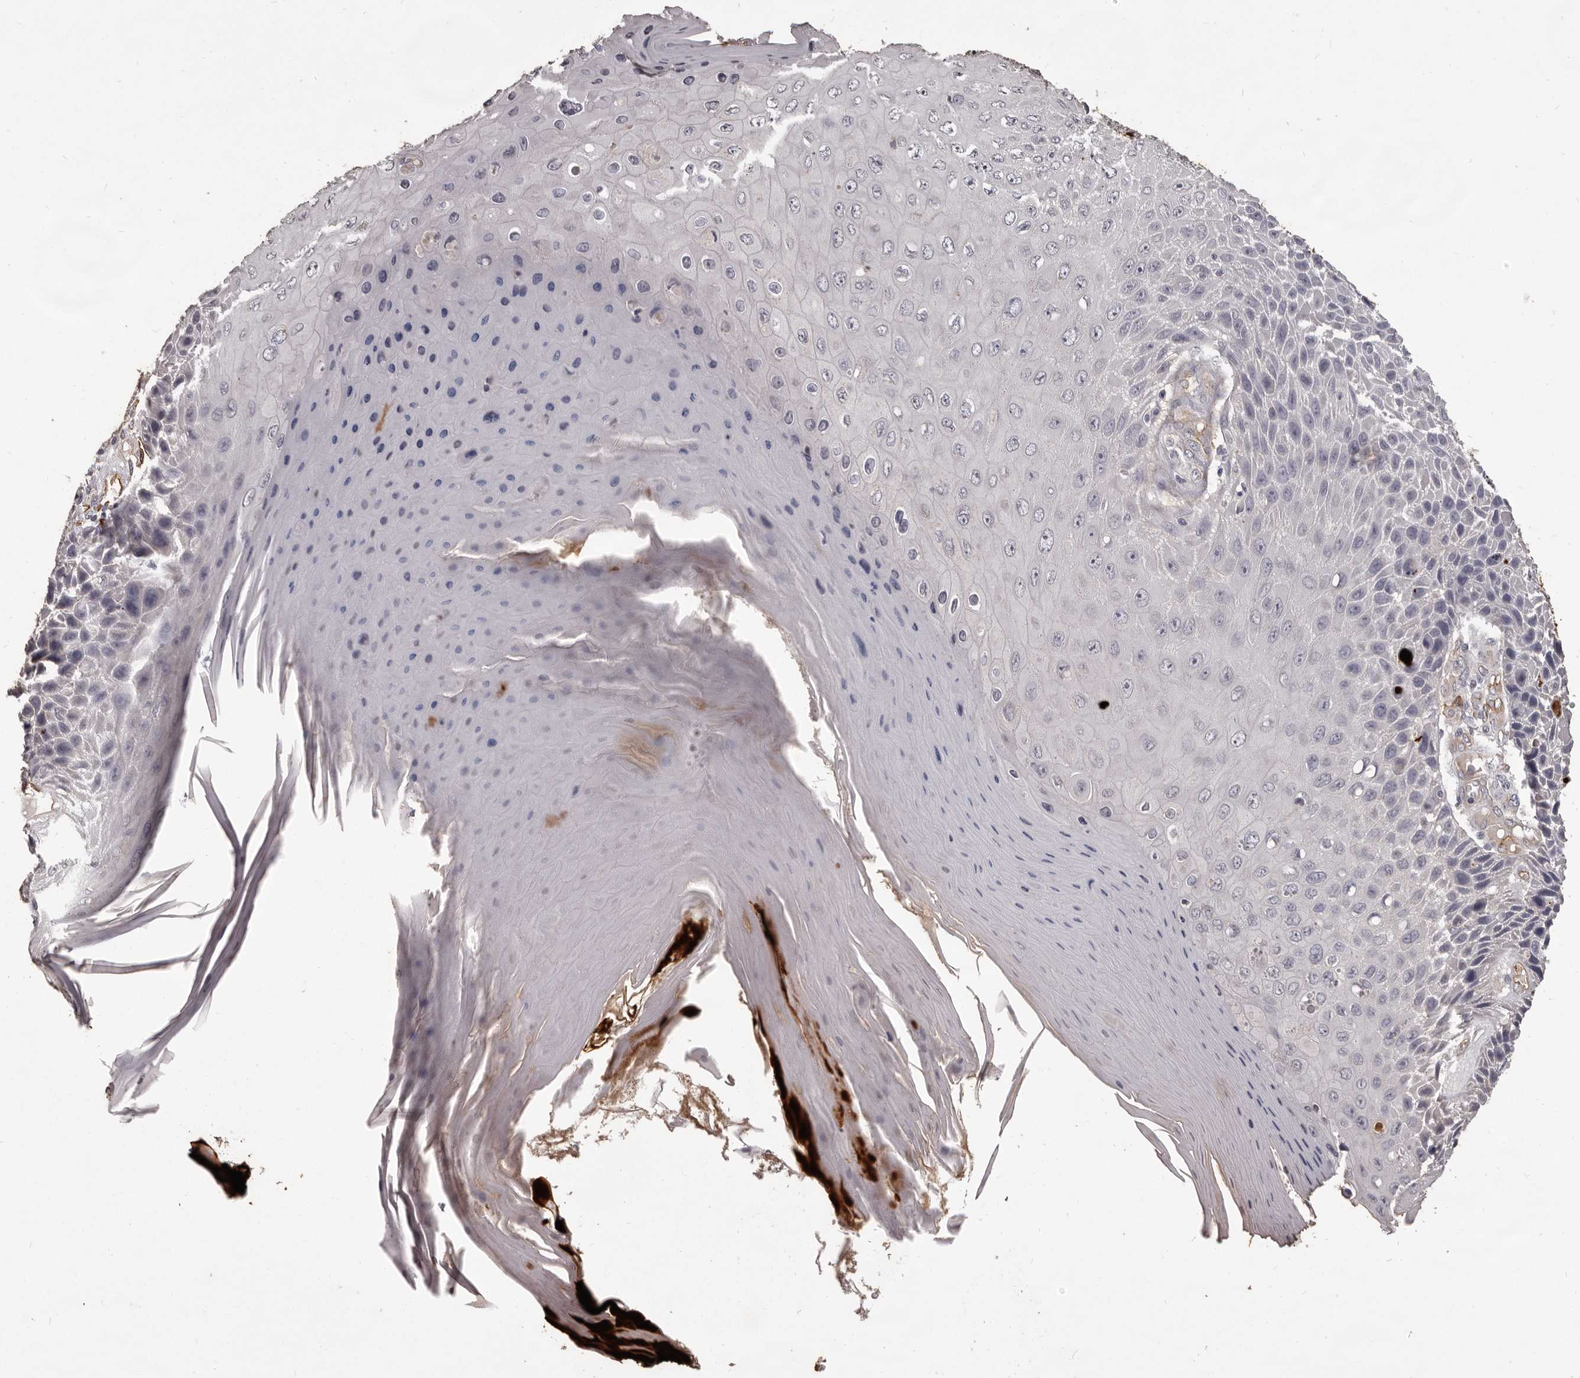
{"staining": {"intensity": "negative", "quantity": "none", "location": "none"}, "tissue": "skin cancer", "cell_type": "Tumor cells", "image_type": "cancer", "snomed": [{"axis": "morphology", "description": "Squamous cell carcinoma, NOS"}, {"axis": "topography", "description": "Skin"}], "caption": "IHC image of skin squamous cell carcinoma stained for a protein (brown), which exhibits no expression in tumor cells. Brightfield microscopy of immunohistochemistry (IHC) stained with DAB (3,3'-diaminobenzidine) (brown) and hematoxylin (blue), captured at high magnification.", "gene": "GPR78", "patient": {"sex": "female", "age": 88}}